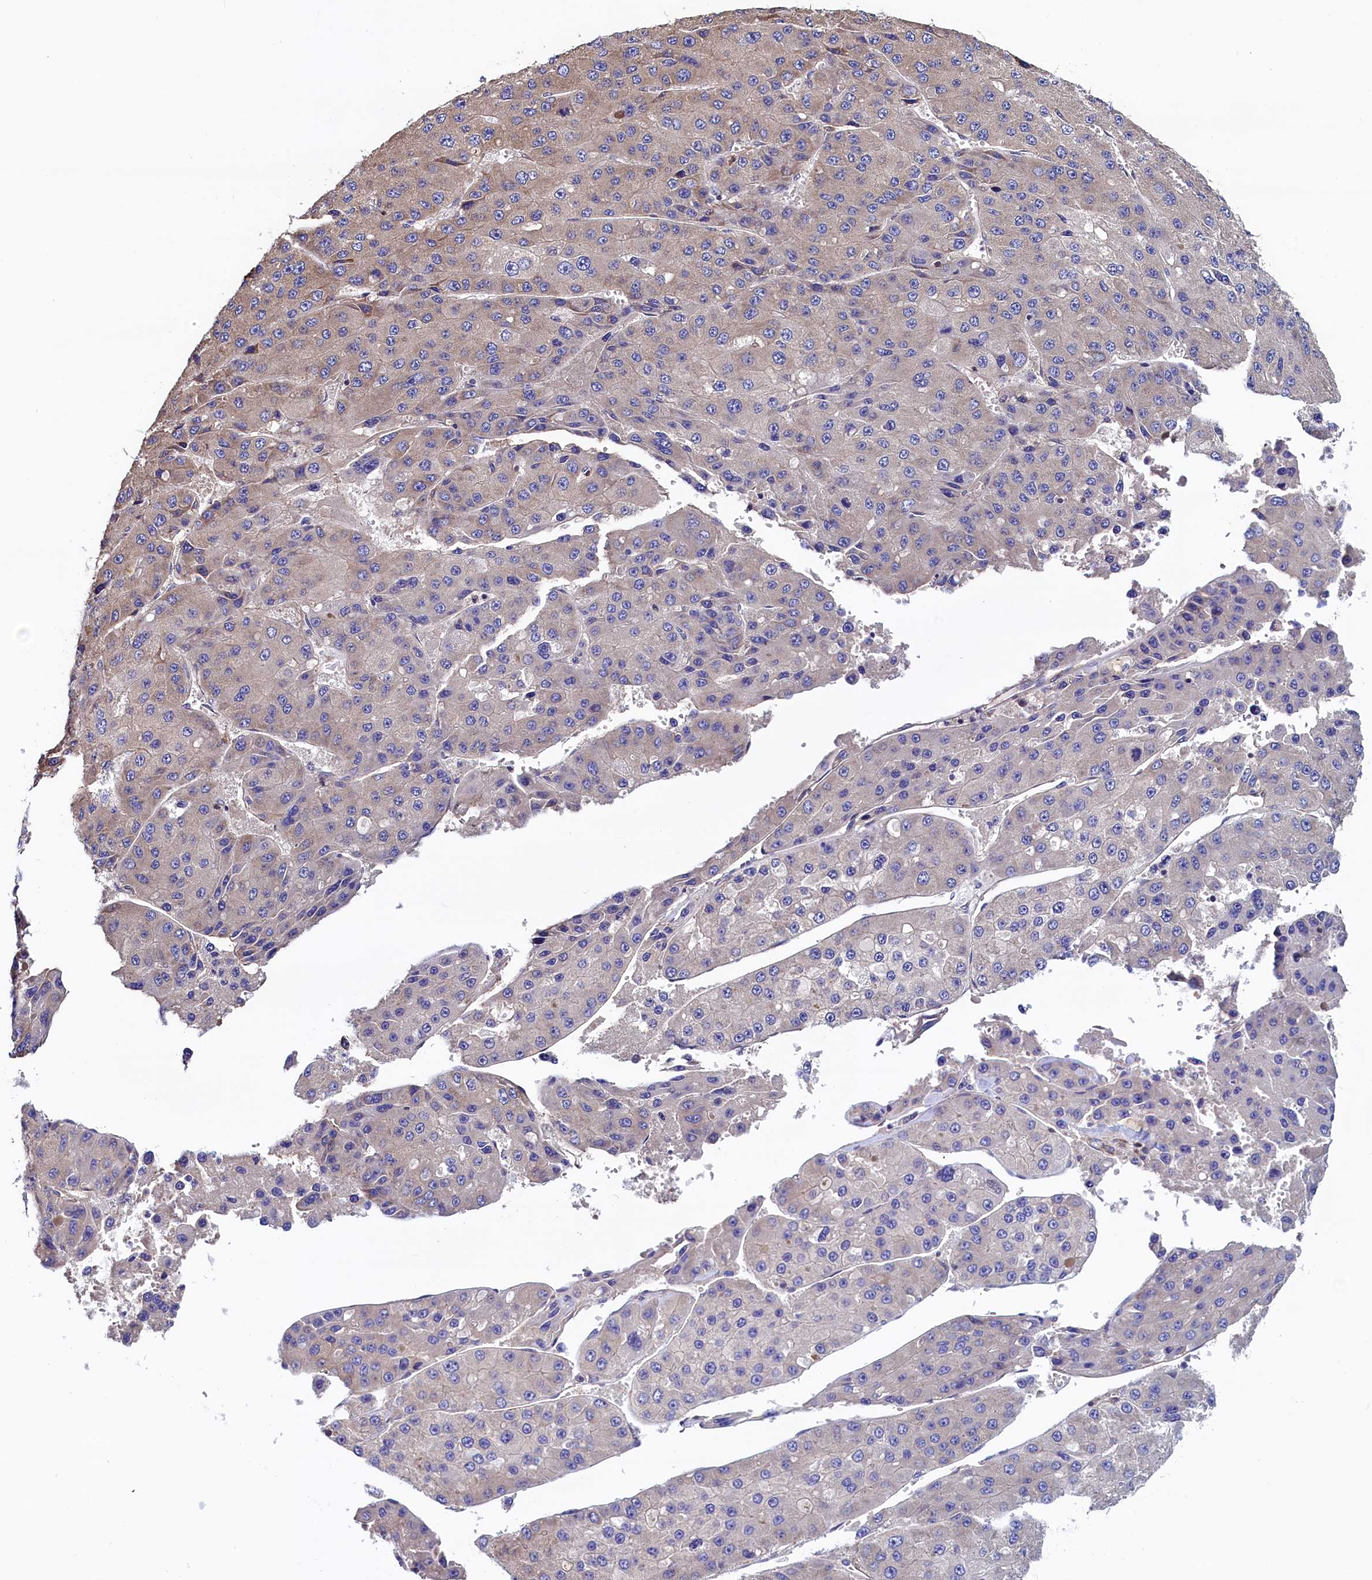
{"staining": {"intensity": "negative", "quantity": "none", "location": "none"}, "tissue": "liver cancer", "cell_type": "Tumor cells", "image_type": "cancer", "snomed": [{"axis": "morphology", "description": "Carcinoma, Hepatocellular, NOS"}, {"axis": "topography", "description": "Liver"}], "caption": "Tumor cells are negative for brown protein staining in hepatocellular carcinoma (liver).", "gene": "ATXN2L", "patient": {"sex": "female", "age": 73}}